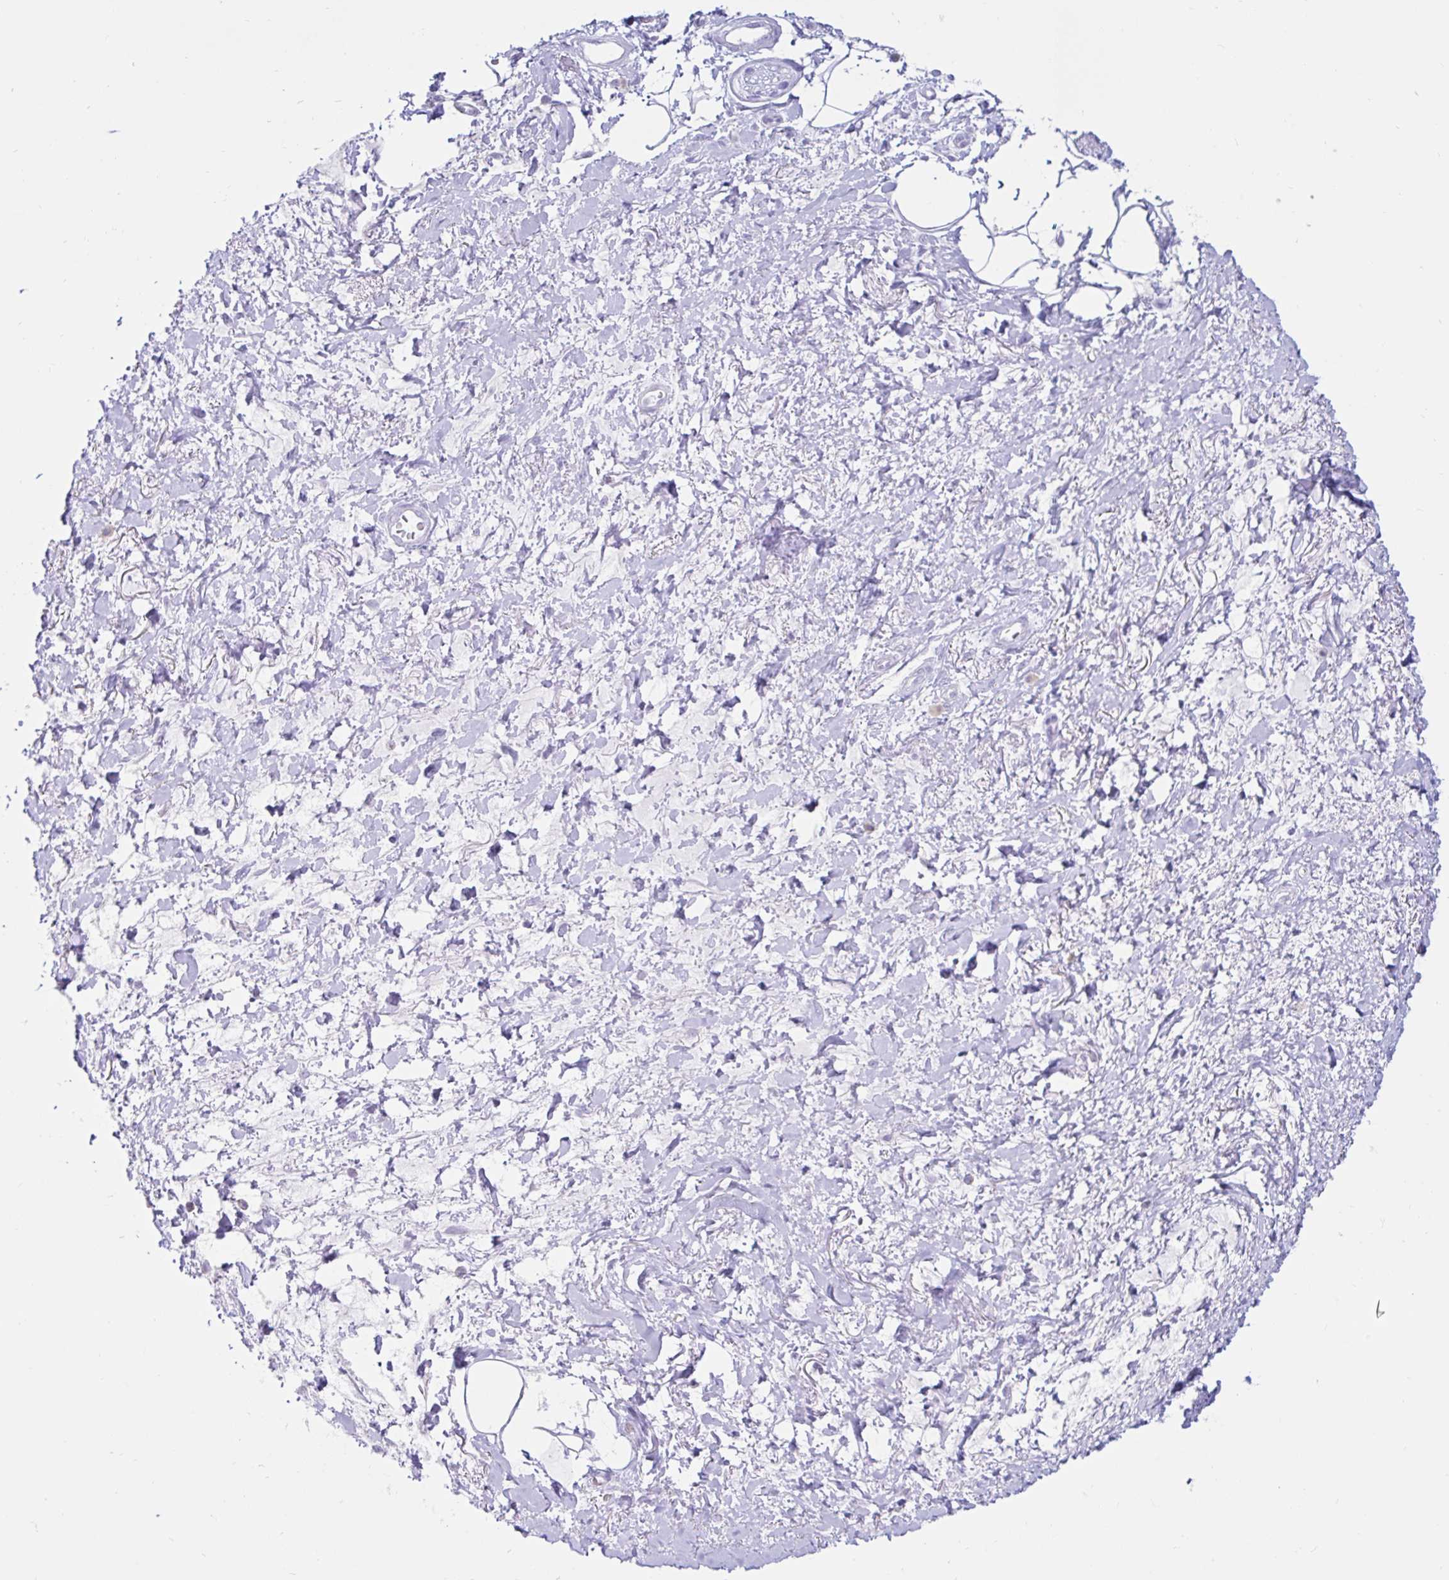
{"staining": {"intensity": "negative", "quantity": "none", "location": "none"}, "tissue": "adipose tissue", "cell_type": "Adipocytes", "image_type": "normal", "snomed": [{"axis": "morphology", "description": "Normal tissue, NOS"}, {"axis": "topography", "description": "Vagina"}, {"axis": "topography", "description": "Peripheral nerve tissue"}], "caption": "Immunohistochemical staining of normal adipose tissue demonstrates no significant expression in adipocytes.", "gene": "BEST1", "patient": {"sex": "female", "age": 71}}